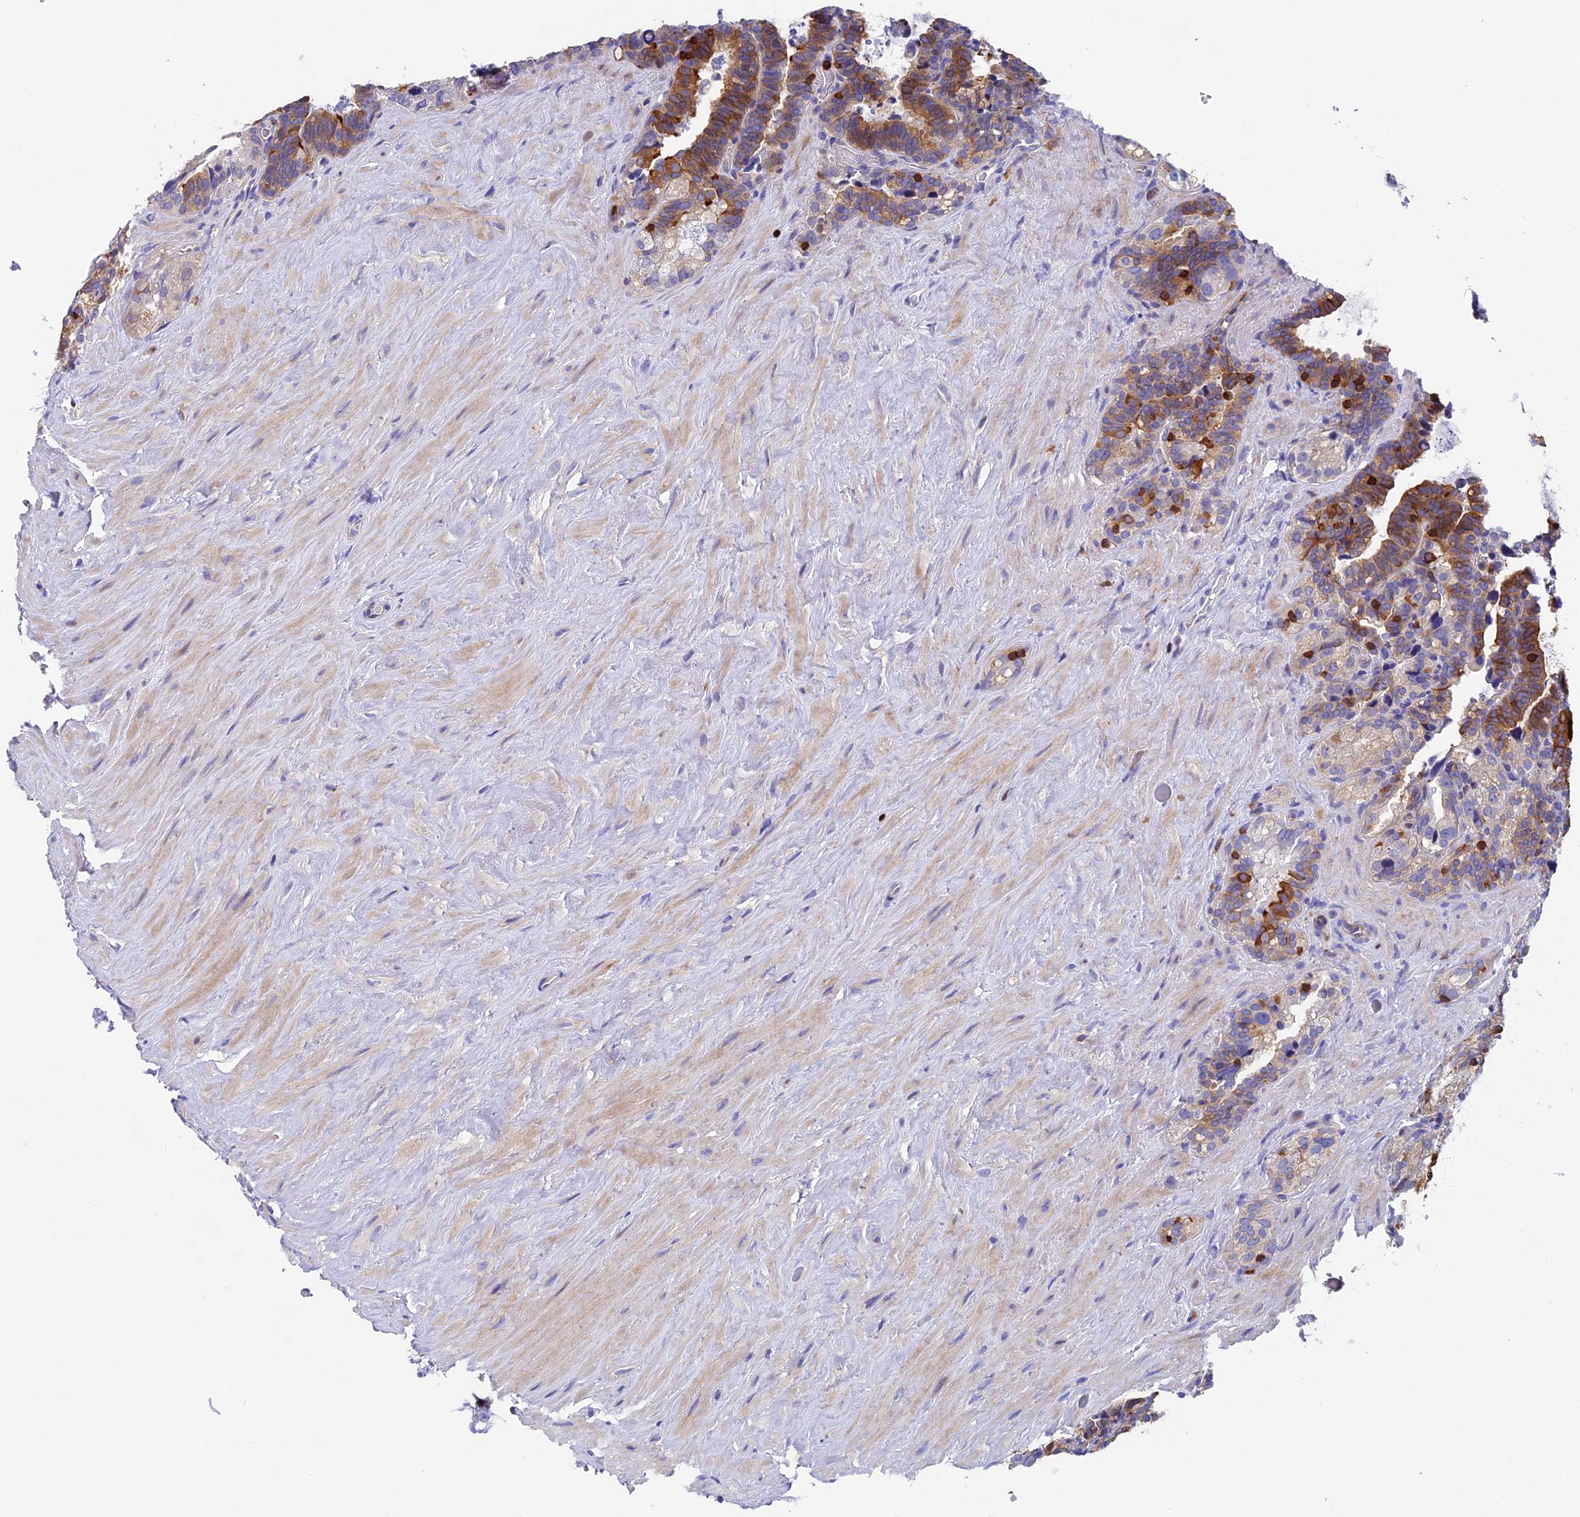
{"staining": {"intensity": "moderate", "quantity": "<25%", "location": "cytoplasmic/membranous"}, "tissue": "seminal vesicle", "cell_type": "Glandular cells", "image_type": "normal", "snomed": [{"axis": "morphology", "description": "Normal tissue, NOS"}, {"axis": "topography", "description": "Seminal veicle"}], "caption": "High-magnification brightfield microscopy of benign seminal vesicle stained with DAB (3,3'-diaminobenzidine) (brown) and counterstained with hematoxylin (blue). glandular cells exhibit moderate cytoplasmic/membranous staining is identified in approximately<25% of cells.", "gene": "ADAT1", "patient": {"sex": "male", "age": 68}}